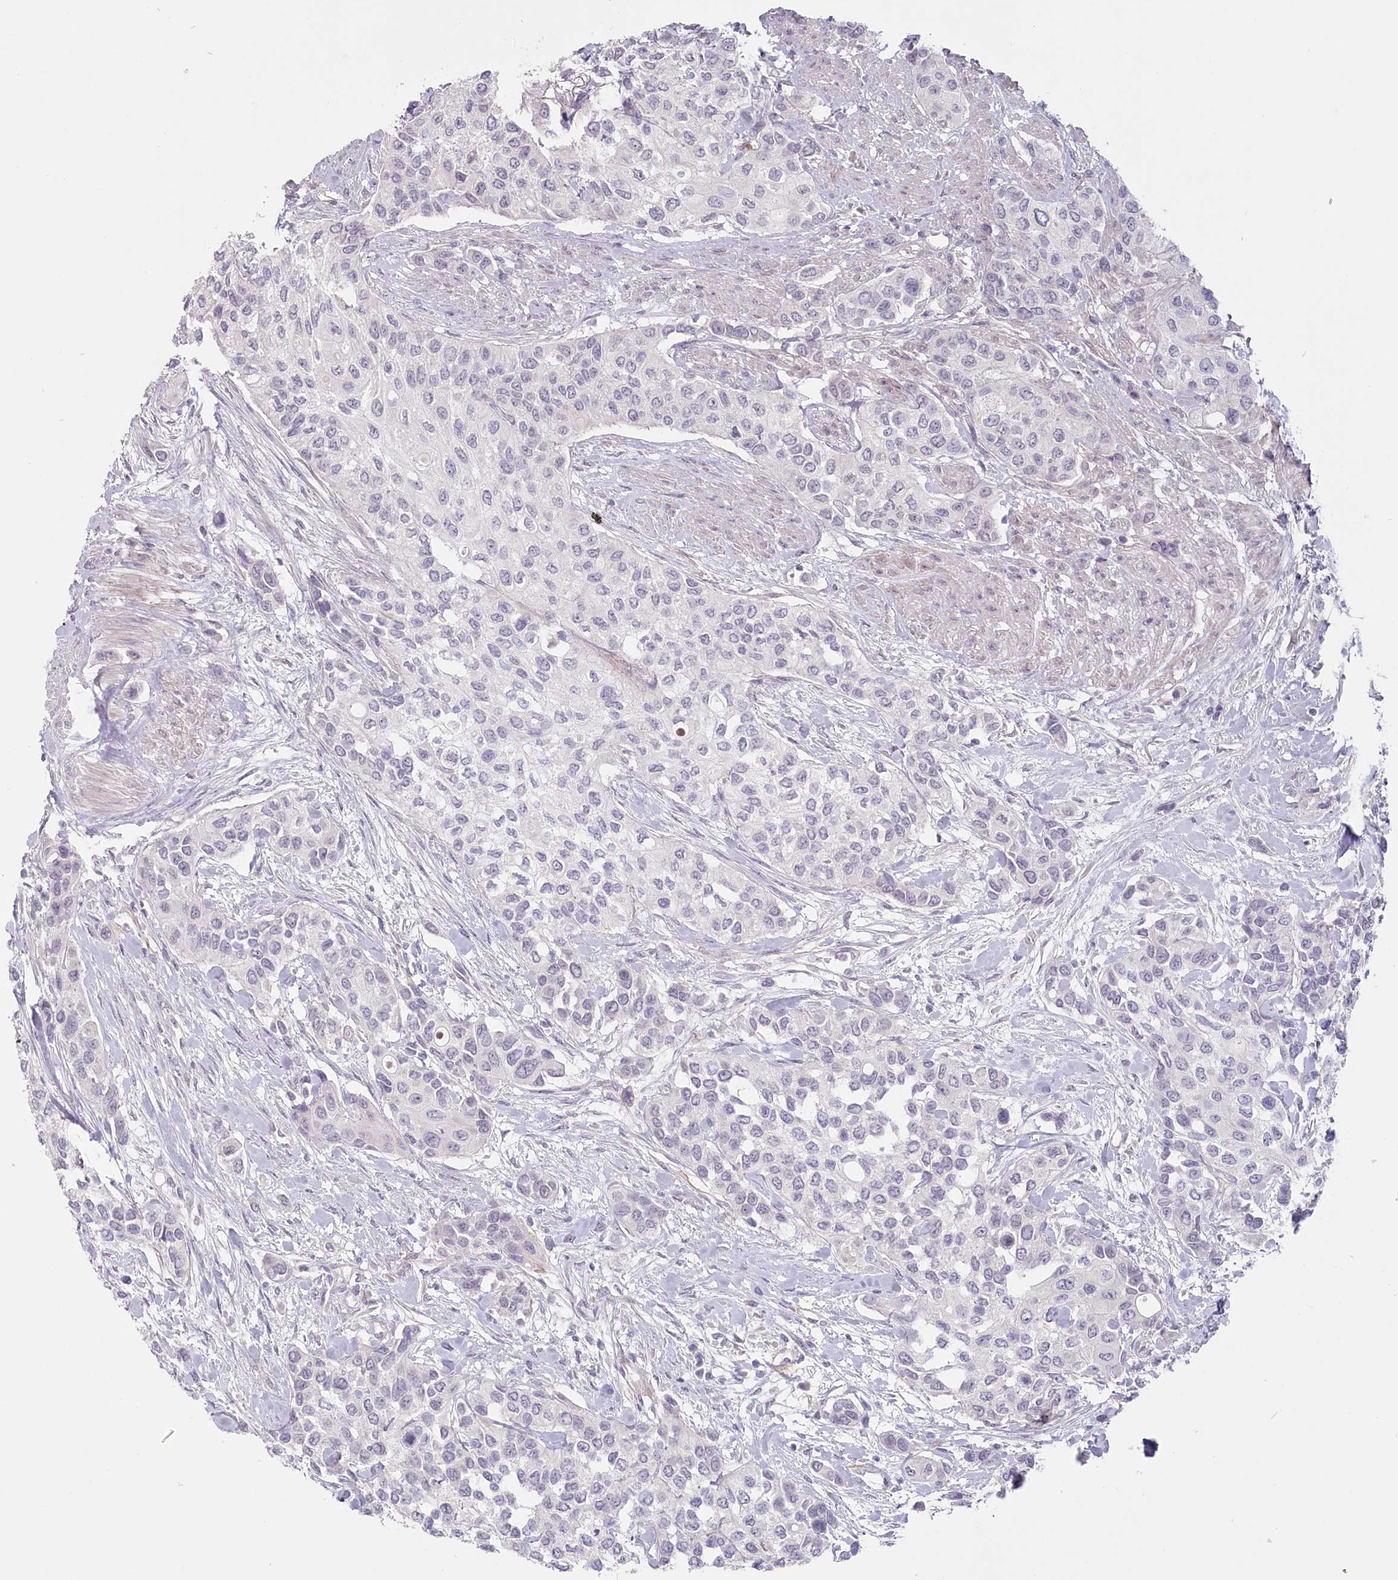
{"staining": {"intensity": "negative", "quantity": "none", "location": "none"}, "tissue": "urothelial cancer", "cell_type": "Tumor cells", "image_type": "cancer", "snomed": [{"axis": "morphology", "description": "Normal tissue, NOS"}, {"axis": "morphology", "description": "Urothelial carcinoma, High grade"}, {"axis": "topography", "description": "Vascular tissue"}, {"axis": "topography", "description": "Urinary bladder"}], "caption": "An image of high-grade urothelial carcinoma stained for a protein displays no brown staining in tumor cells.", "gene": "USP11", "patient": {"sex": "female", "age": 56}}